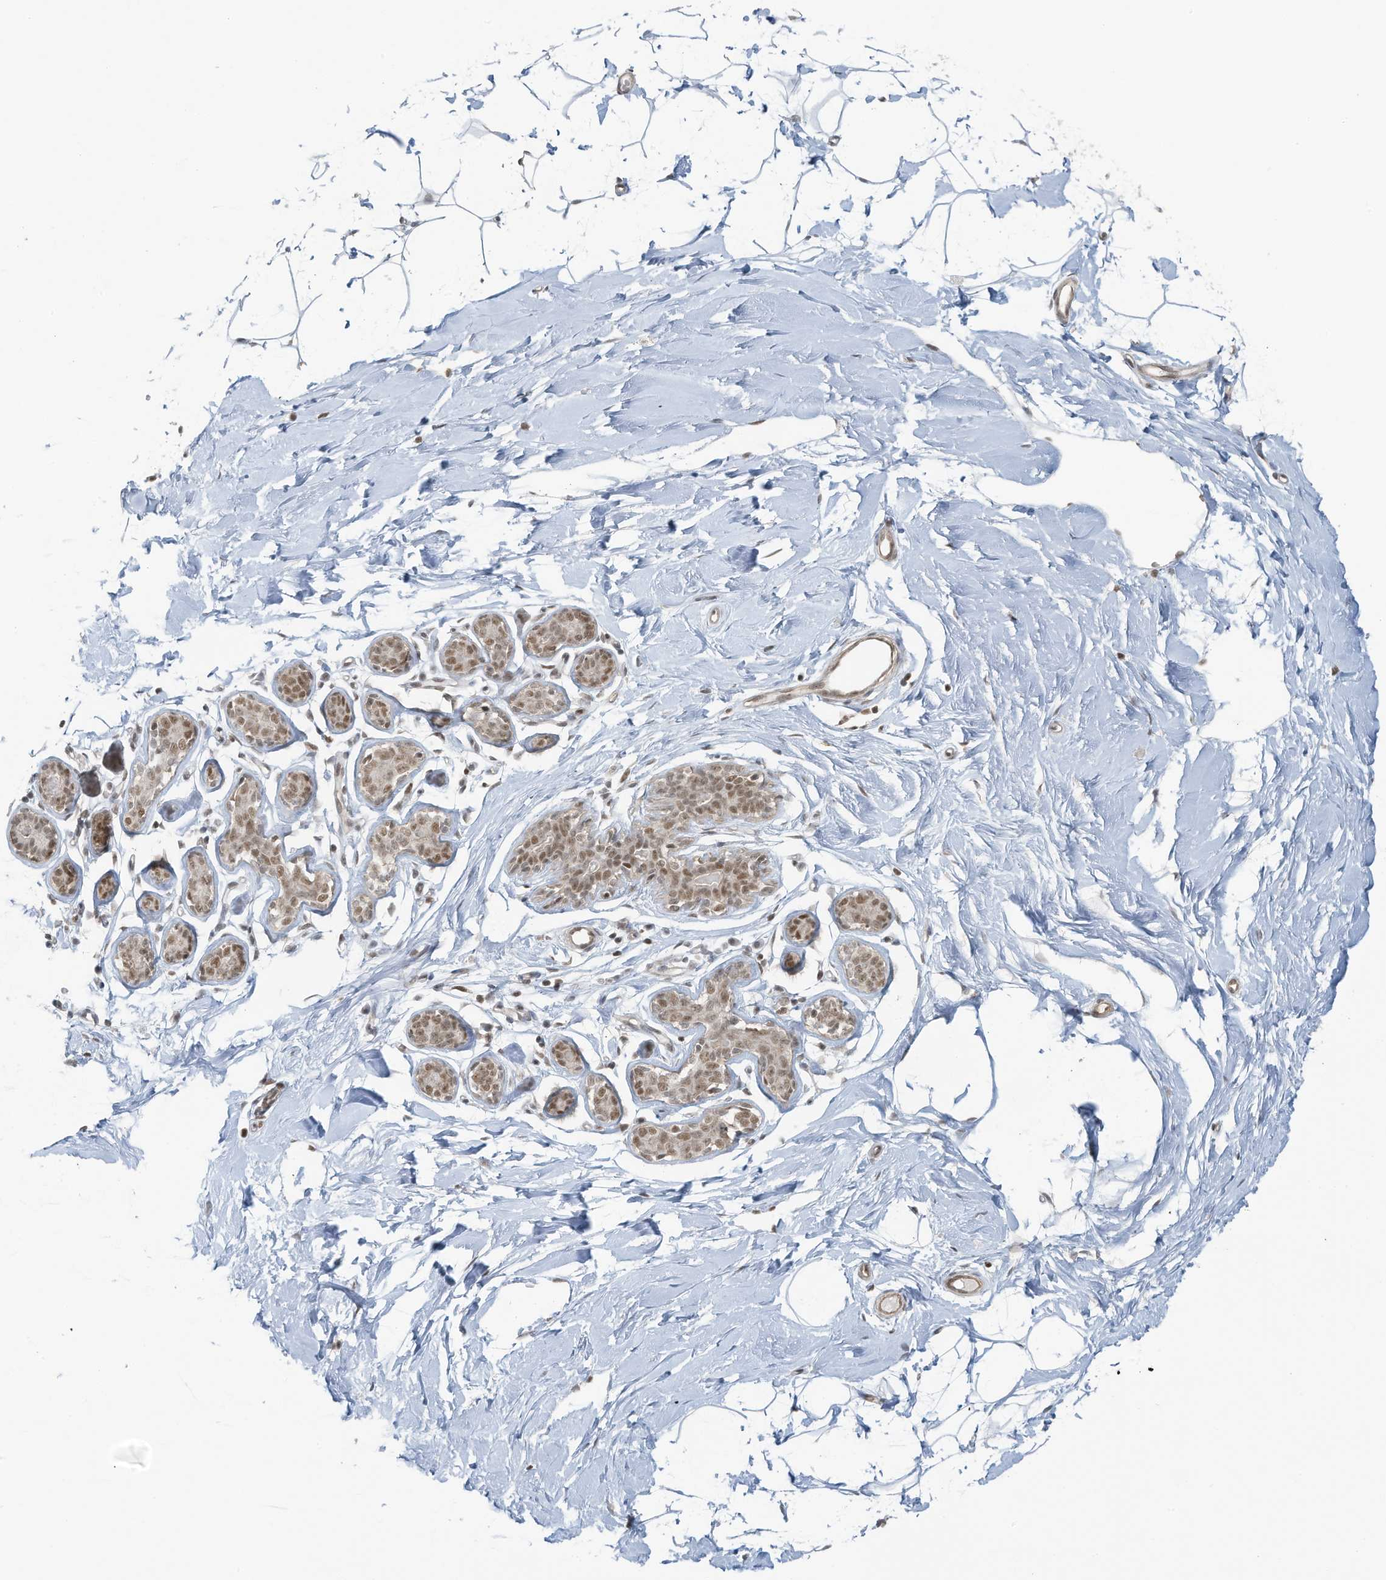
{"staining": {"intensity": "moderate", "quantity": ">75%", "location": "nuclear"}, "tissue": "adipose tissue", "cell_type": "Adipocytes", "image_type": "normal", "snomed": [{"axis": "morphology", "description": "Normal tissue, NOS"}, {"axis": "topography", "description": "Breast"}], "caption": "An immunohistochemistry (IHC) photomicrograph of benign tissue is shown. Protein staining in brown labels moderate nuclear positivity in adipose tissue within adipocytes.", "gene": "DBR1", "patient": {"sex": "female", "age": 23}}